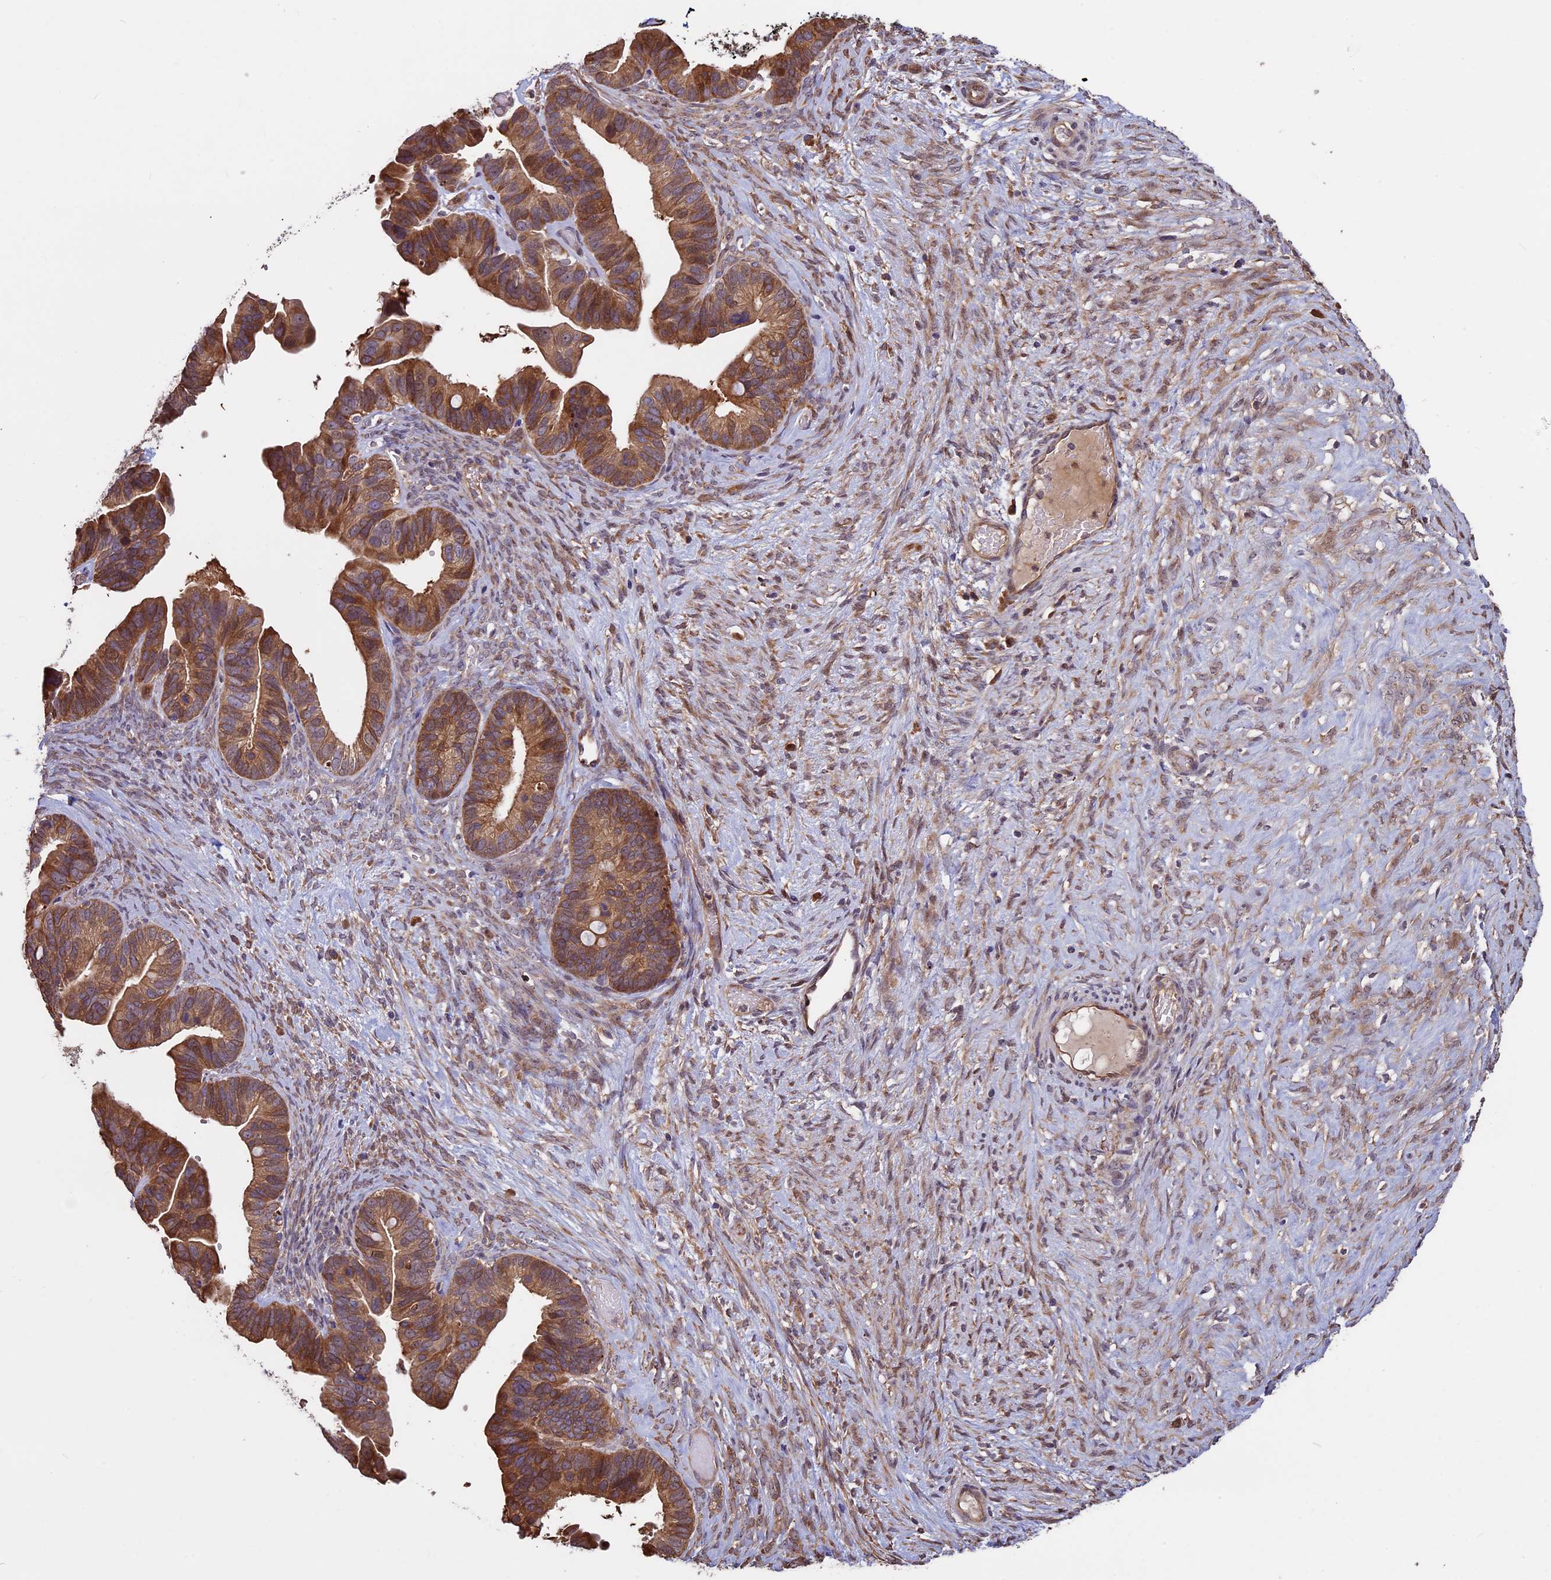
{"staining": {"intensity": "moderate", "quantity": ">75%", "location": "cytoplasmic/membranous"}, "tissue": "ovarian cancer", "cell_type": "Tumor cells", "image_type": "cancer", "snomed": [{"axis": "morphology", "description": "Cystadenocarcinoma, serous, NOS"}, {"axis": "topography", "description": "Ovary"}], "caption": "Moderate cytoplasmic/membranous staining for a protein is present in about >75% of tumor cells of serous cystadenocarcinoma (ovarian) using immunohistochemistry (IHC).", "gene": "VWA3A", "patient": {"sex": "female", "age": 56}}